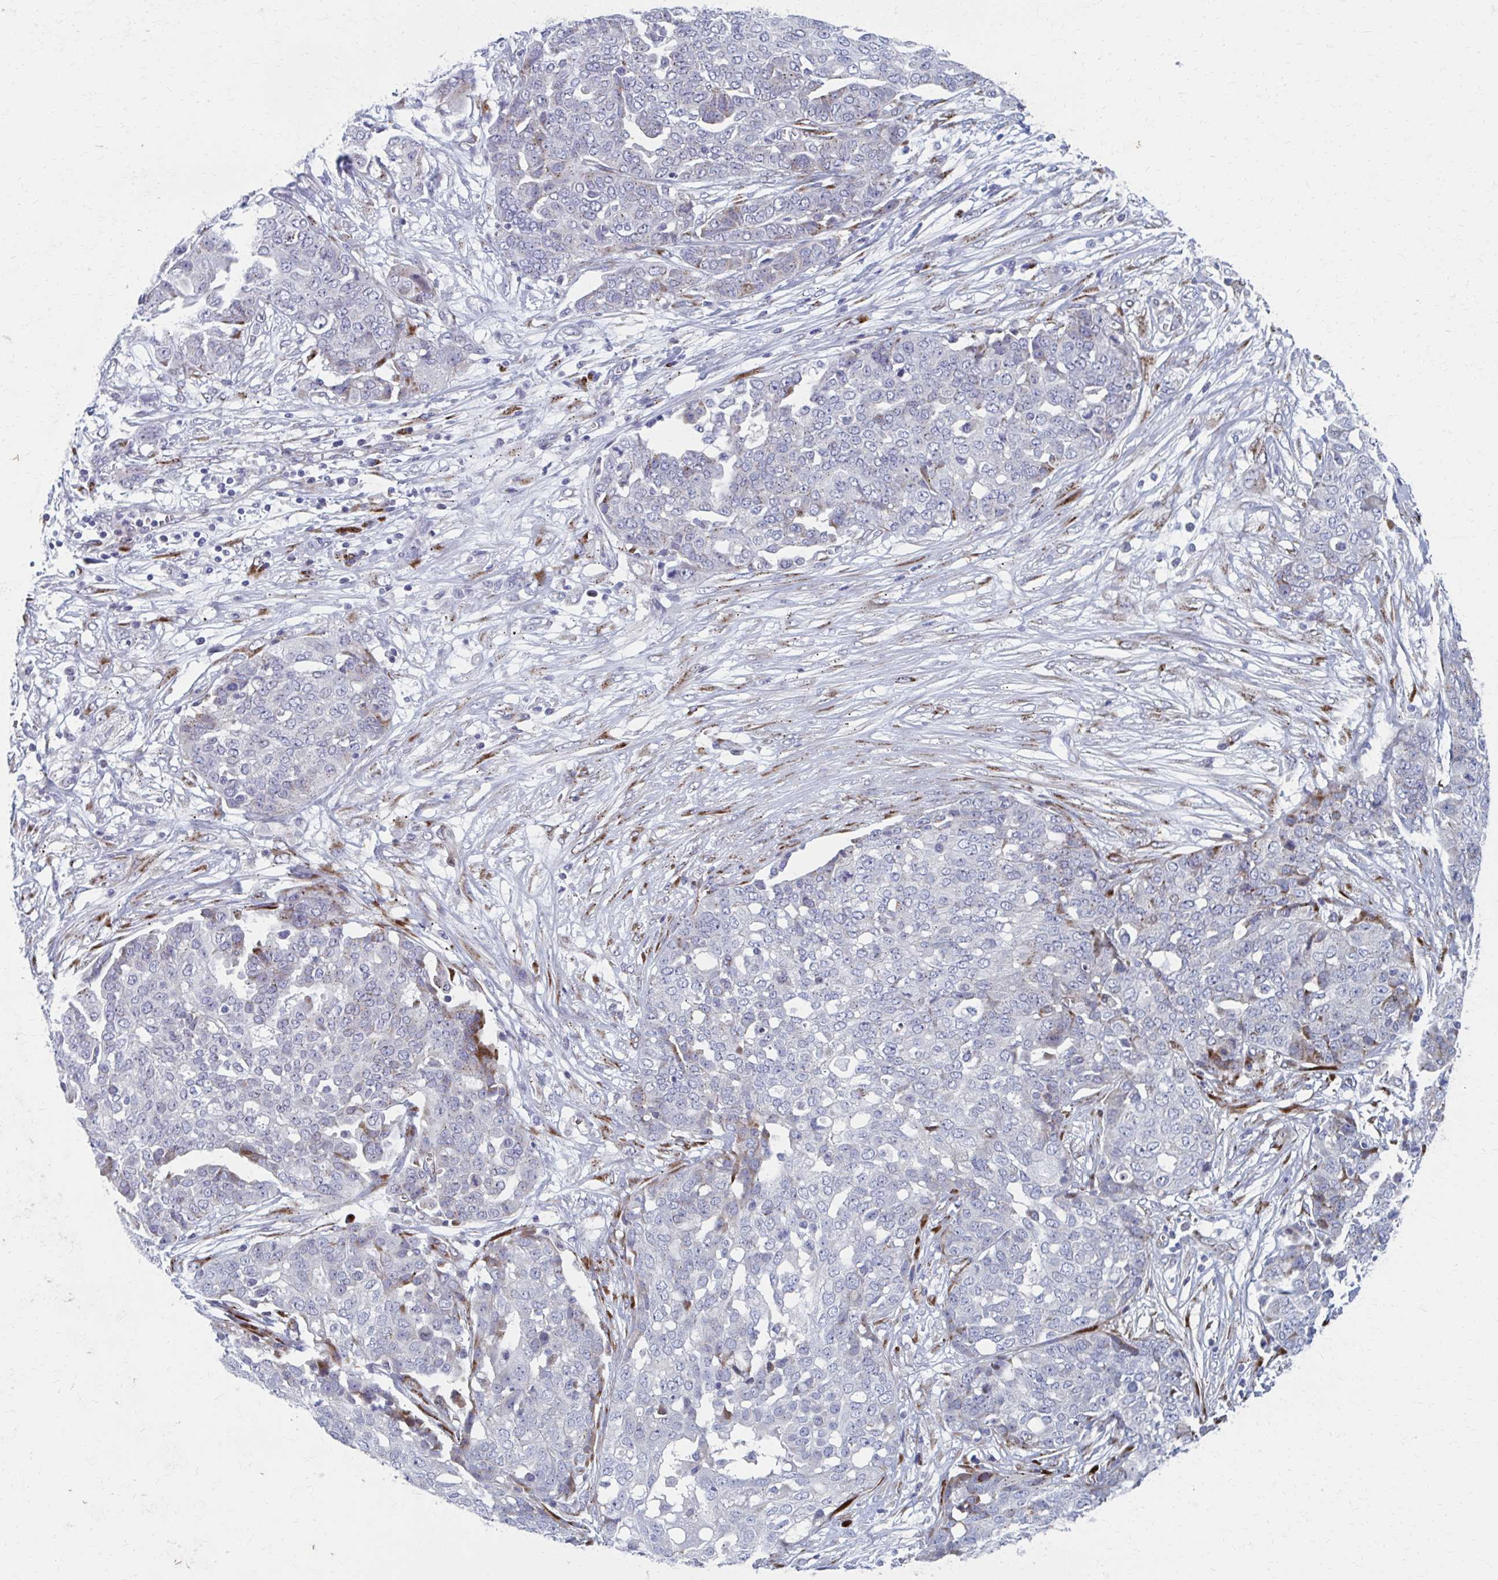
{"staining": {"intensity": "negative", "quantity": "none", "location": "none"}, "tissue": "ovarian cancer", "cell_type": "Tumor cells", "image_type": "cancer", "snomed": [{"axis": "morphology", "description": "Cystadenocarcinoma, serous, NOS"}, {"axis": "topography", "description": "Soft tissue"}, {"axis": "topography", "description": "Ovary"}], "caption": "DAB (3,3'-diaminobenzidine) immunohistochemical staining of human serous cystadenocarcinoma (ovarian) exhibits no significant positivity in tumor cells. (Brightfield microscopy of DAB IHC at high magnification).", "gene": "OLFM2", "patient": {"sex": "female", "age": 57}}